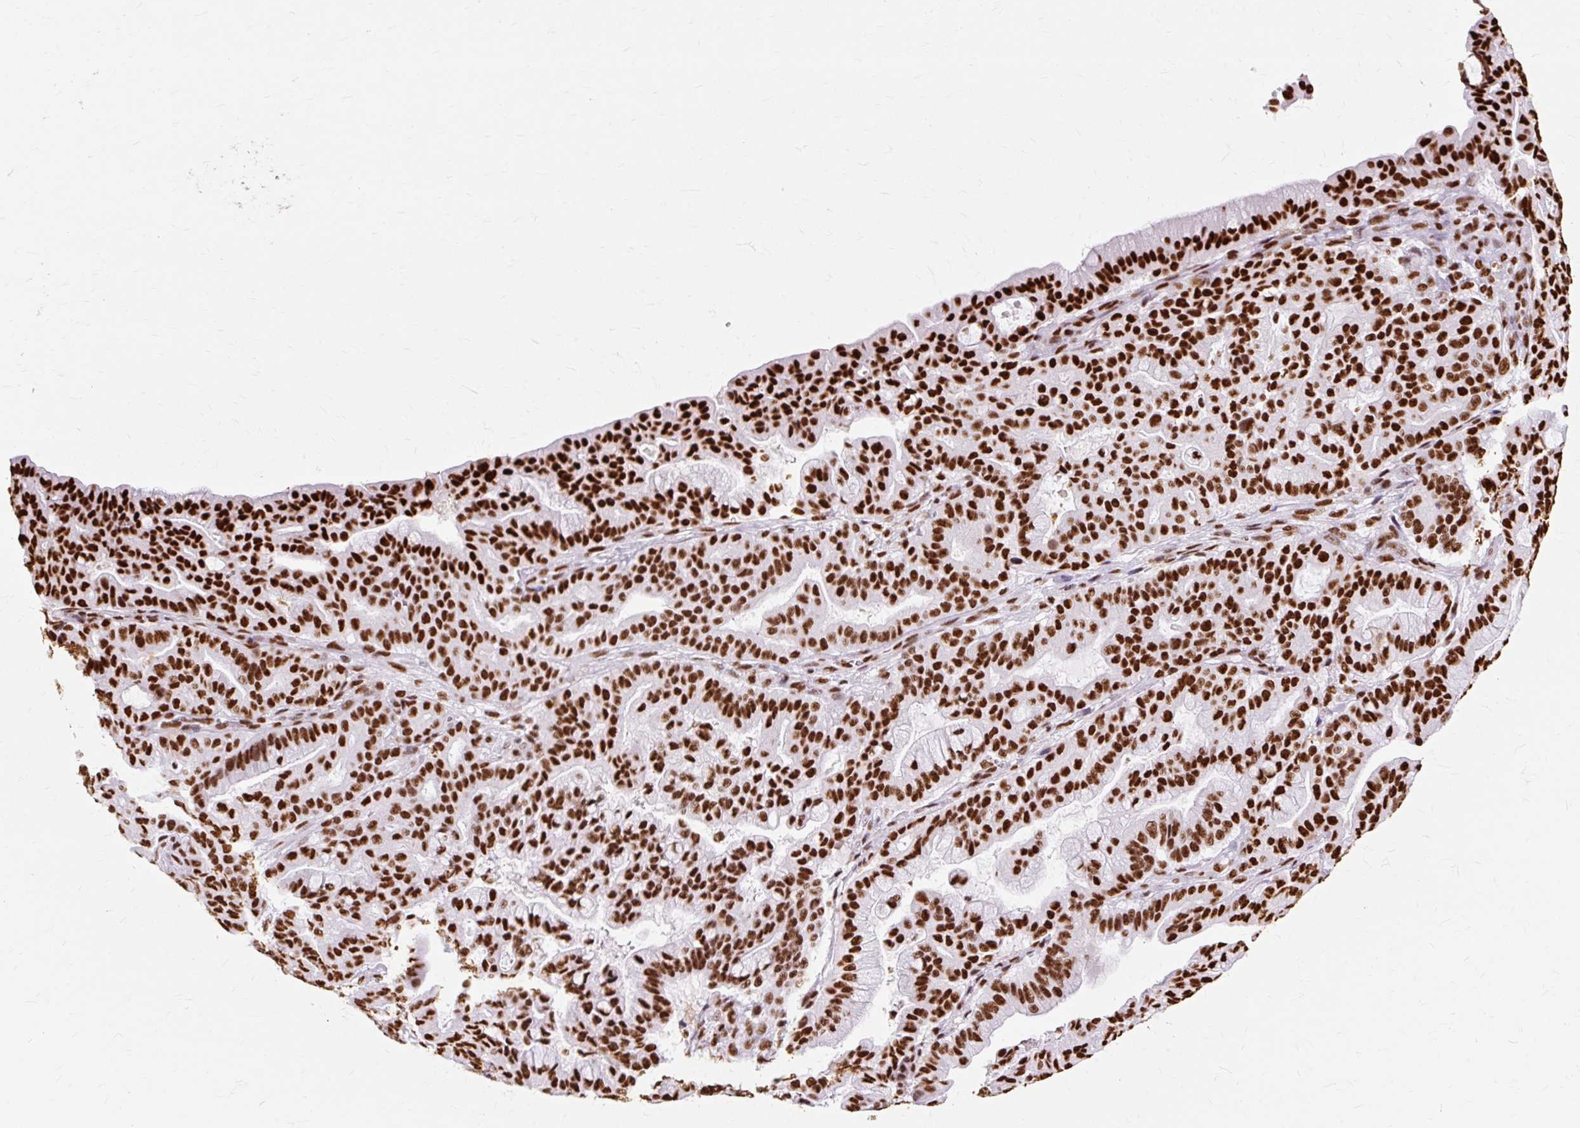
{"staining": {"intensity": "strong", "quantity": ">75%", "location": "nuclear"}, "tissue": "pancreatic cancer", "cell_type": "Tumor cells", "image_type": "cancer", "snomed": [{"axis": "morphology", "description": "Adenocarcinoma, NOS"}, {"axis": "topography", "description": "Pancreas"}], "caption": "Adenocarcinoma (pancreatic) stained with DAB IHC demonstrates high levels of strong nuclear positivity in about >75% of tumor cells.", "gene": "XRCC6", "patient": {"sex": "male", "age": 63}}